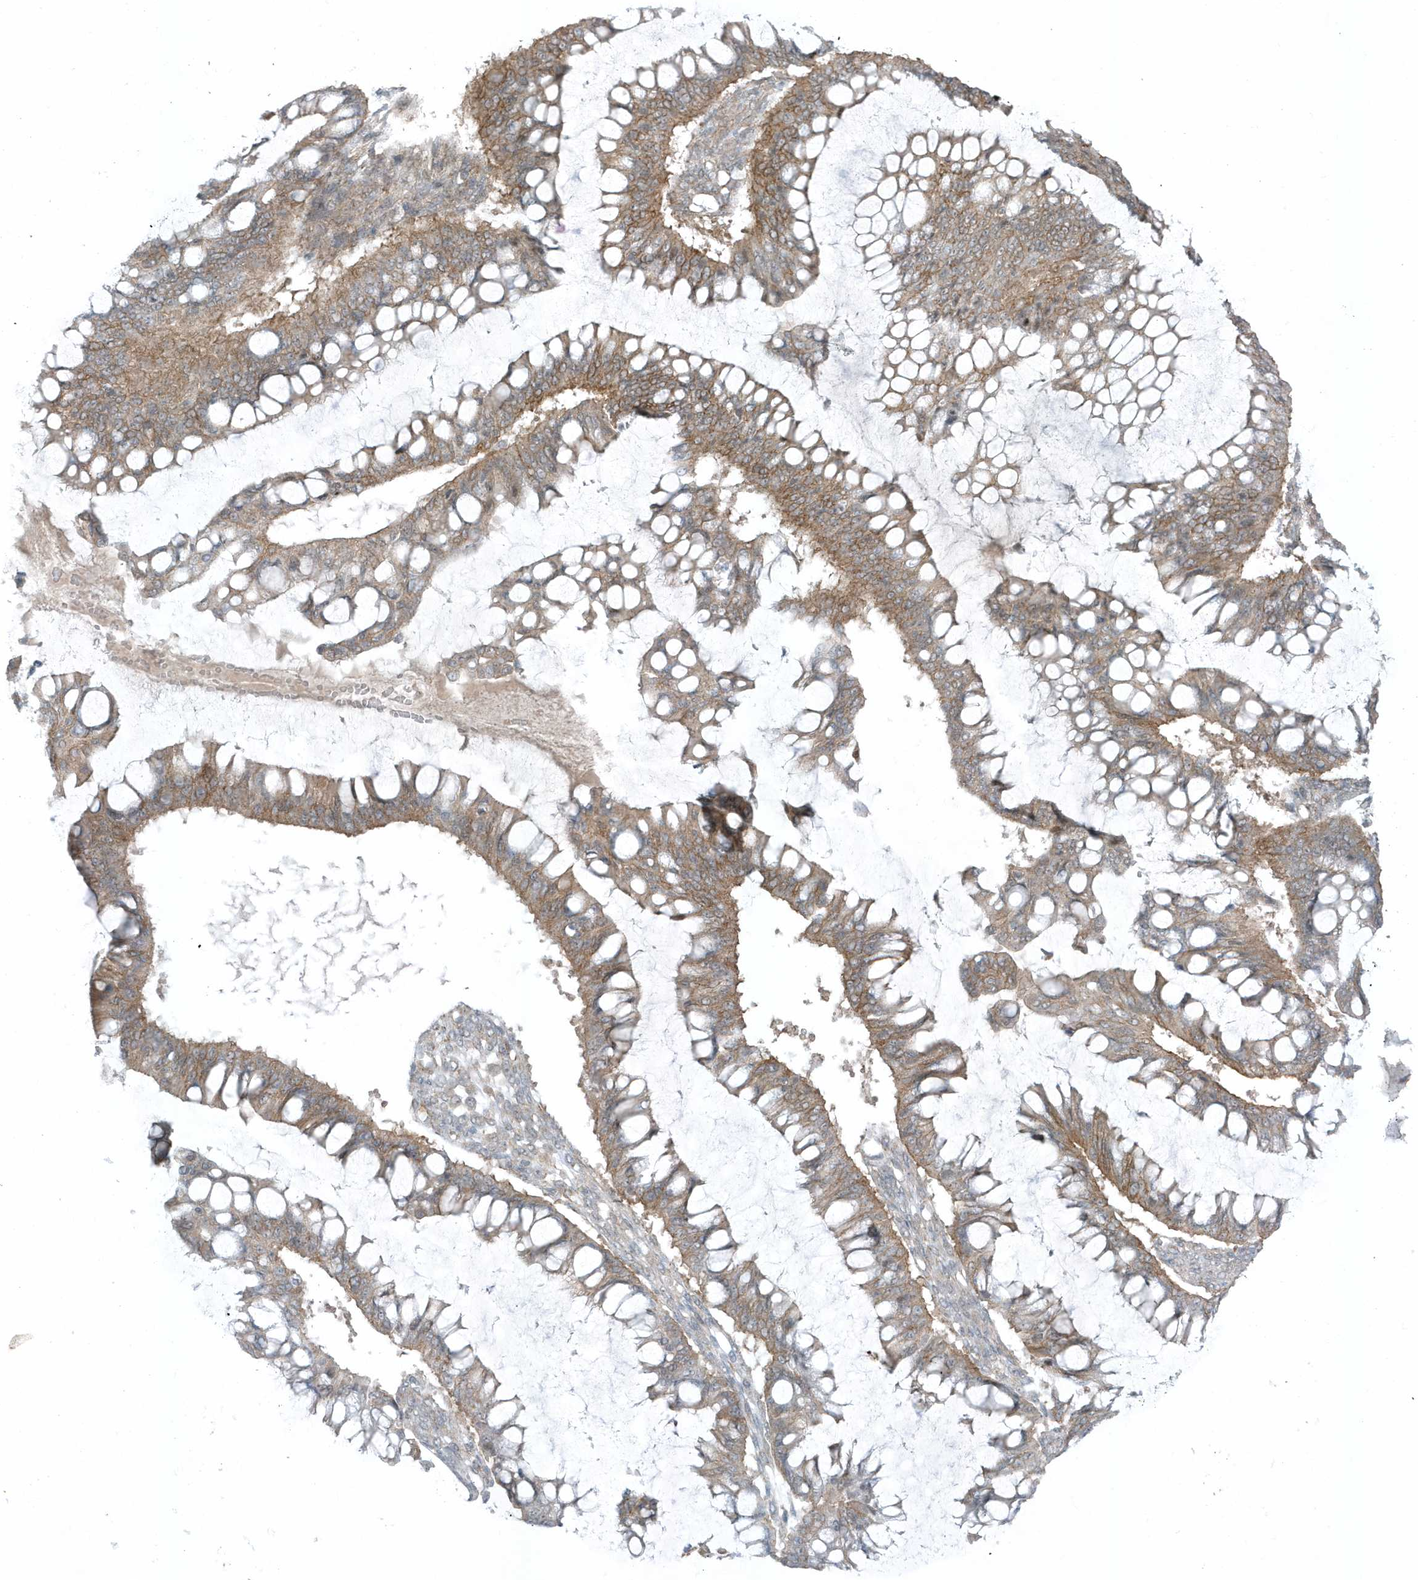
{"staining": {"intensity": "moderate", "quantity": ">75%", "location": "cytoplasmic/membranous"}, "tissue": "ovarian cancer", "cell_type": "Tumor cells", "image_type": "cancer", "snomed": [{"axis": "morphology", "description": "Cystadenocarcinoma, mucinous, NOS"}, {"axis": "topography", "description": "Ovary"}], "caption": "Immunohistochemical staining of ovarian mucinous cystadenocarcinoma reveals medium levels of moderate cytoplasmic/membranous protein expression in about >75% of tumor cells. (IHC, brightfield microscopy, high magnification).", "gene": "PARD3B", "patient": {"sex": "female", "age": 73}}